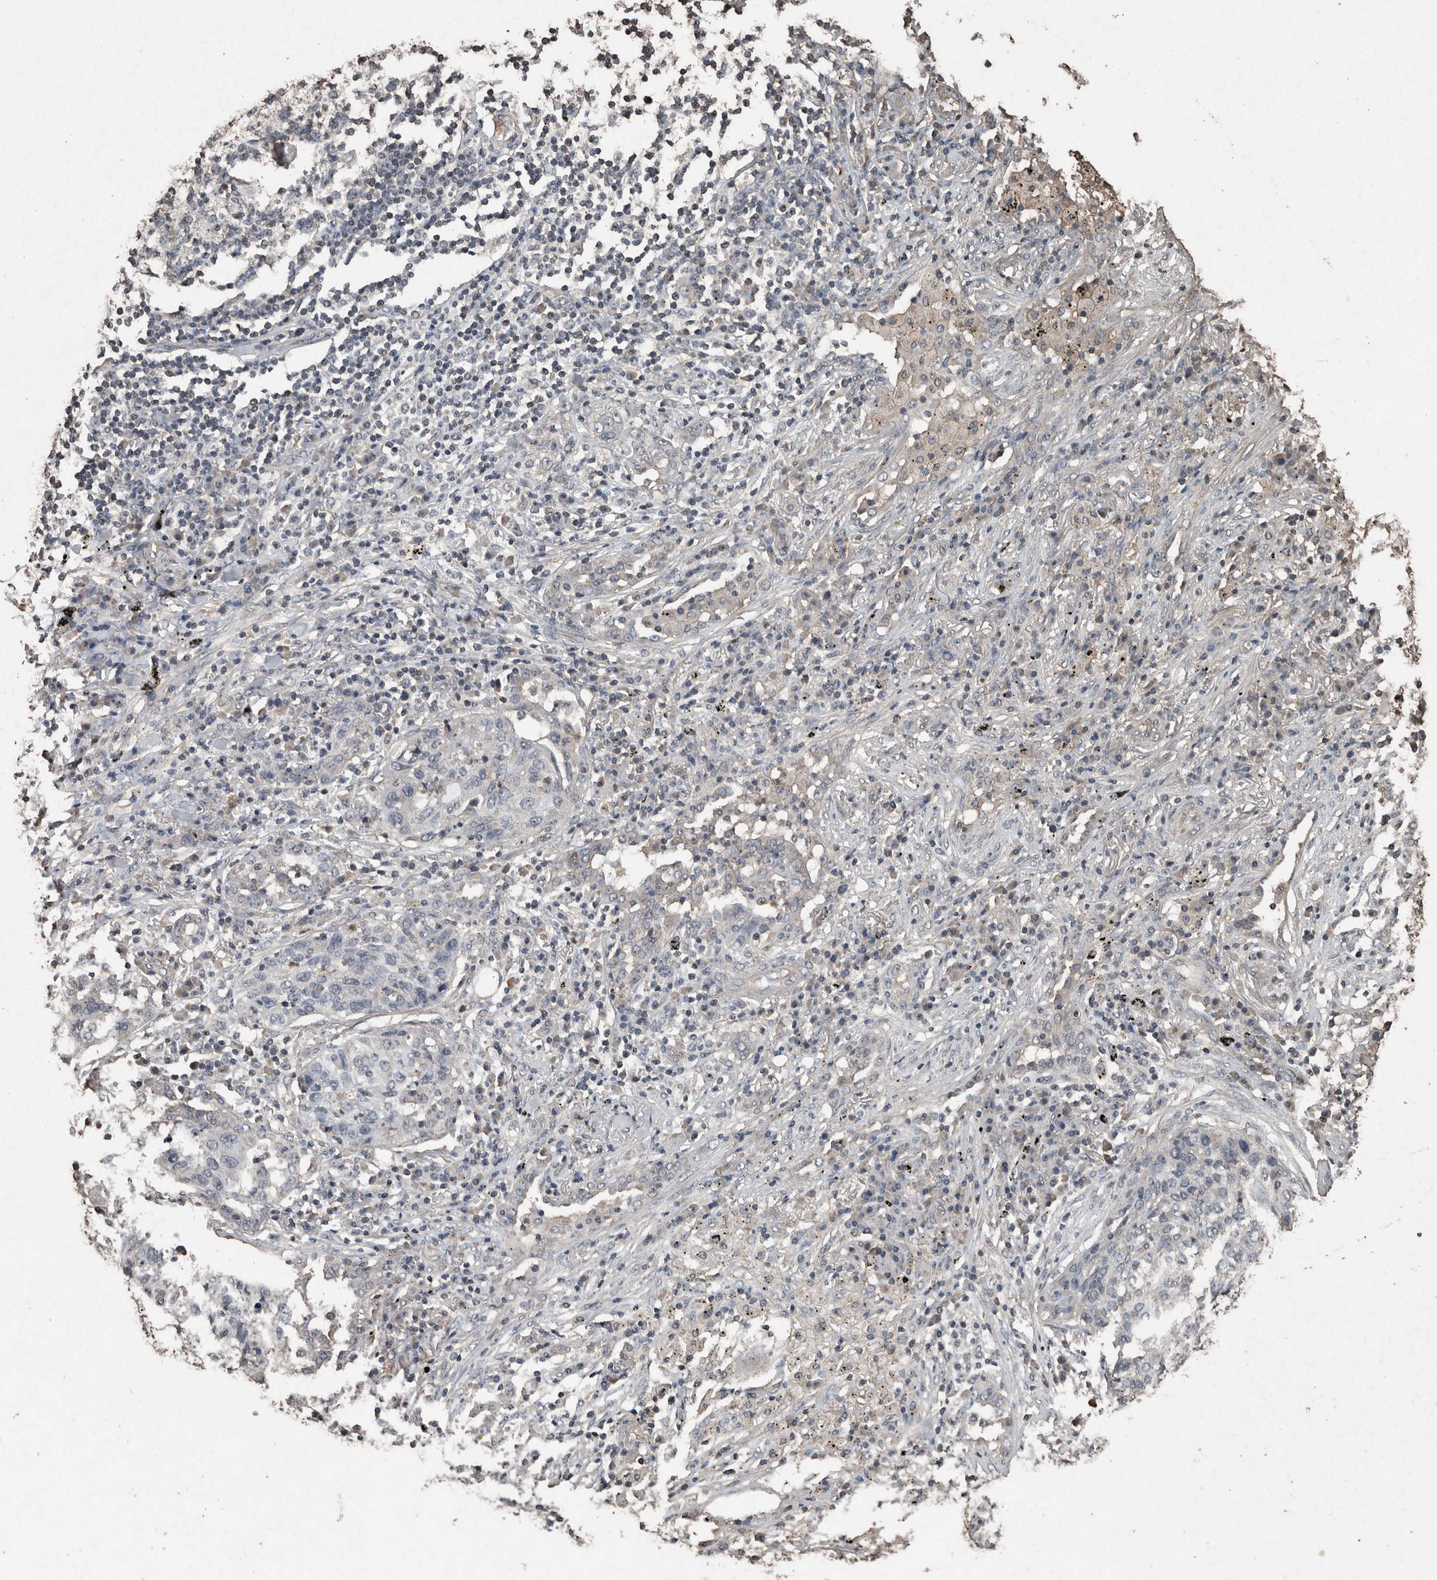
{"staining": {"intensity": "negative", "quantity": "none", "location": "none"}, "tissue": "lung cancer", "cell_type": "Tumor cells", "image_type": "cancer", "snomed": [{"axis": "morphology", "description": "Squamous cell carcinoma, NOS"}, {"axis": "topography", "description": "Lung"}], "caption": "IHC micrograph of neoplastic tissue: human lung cancer stained with DAB demonstrates no significant protein expression in tumor cells.", "gene": "FGFRL1", "patient": {"sex": "female", "age": 63}}